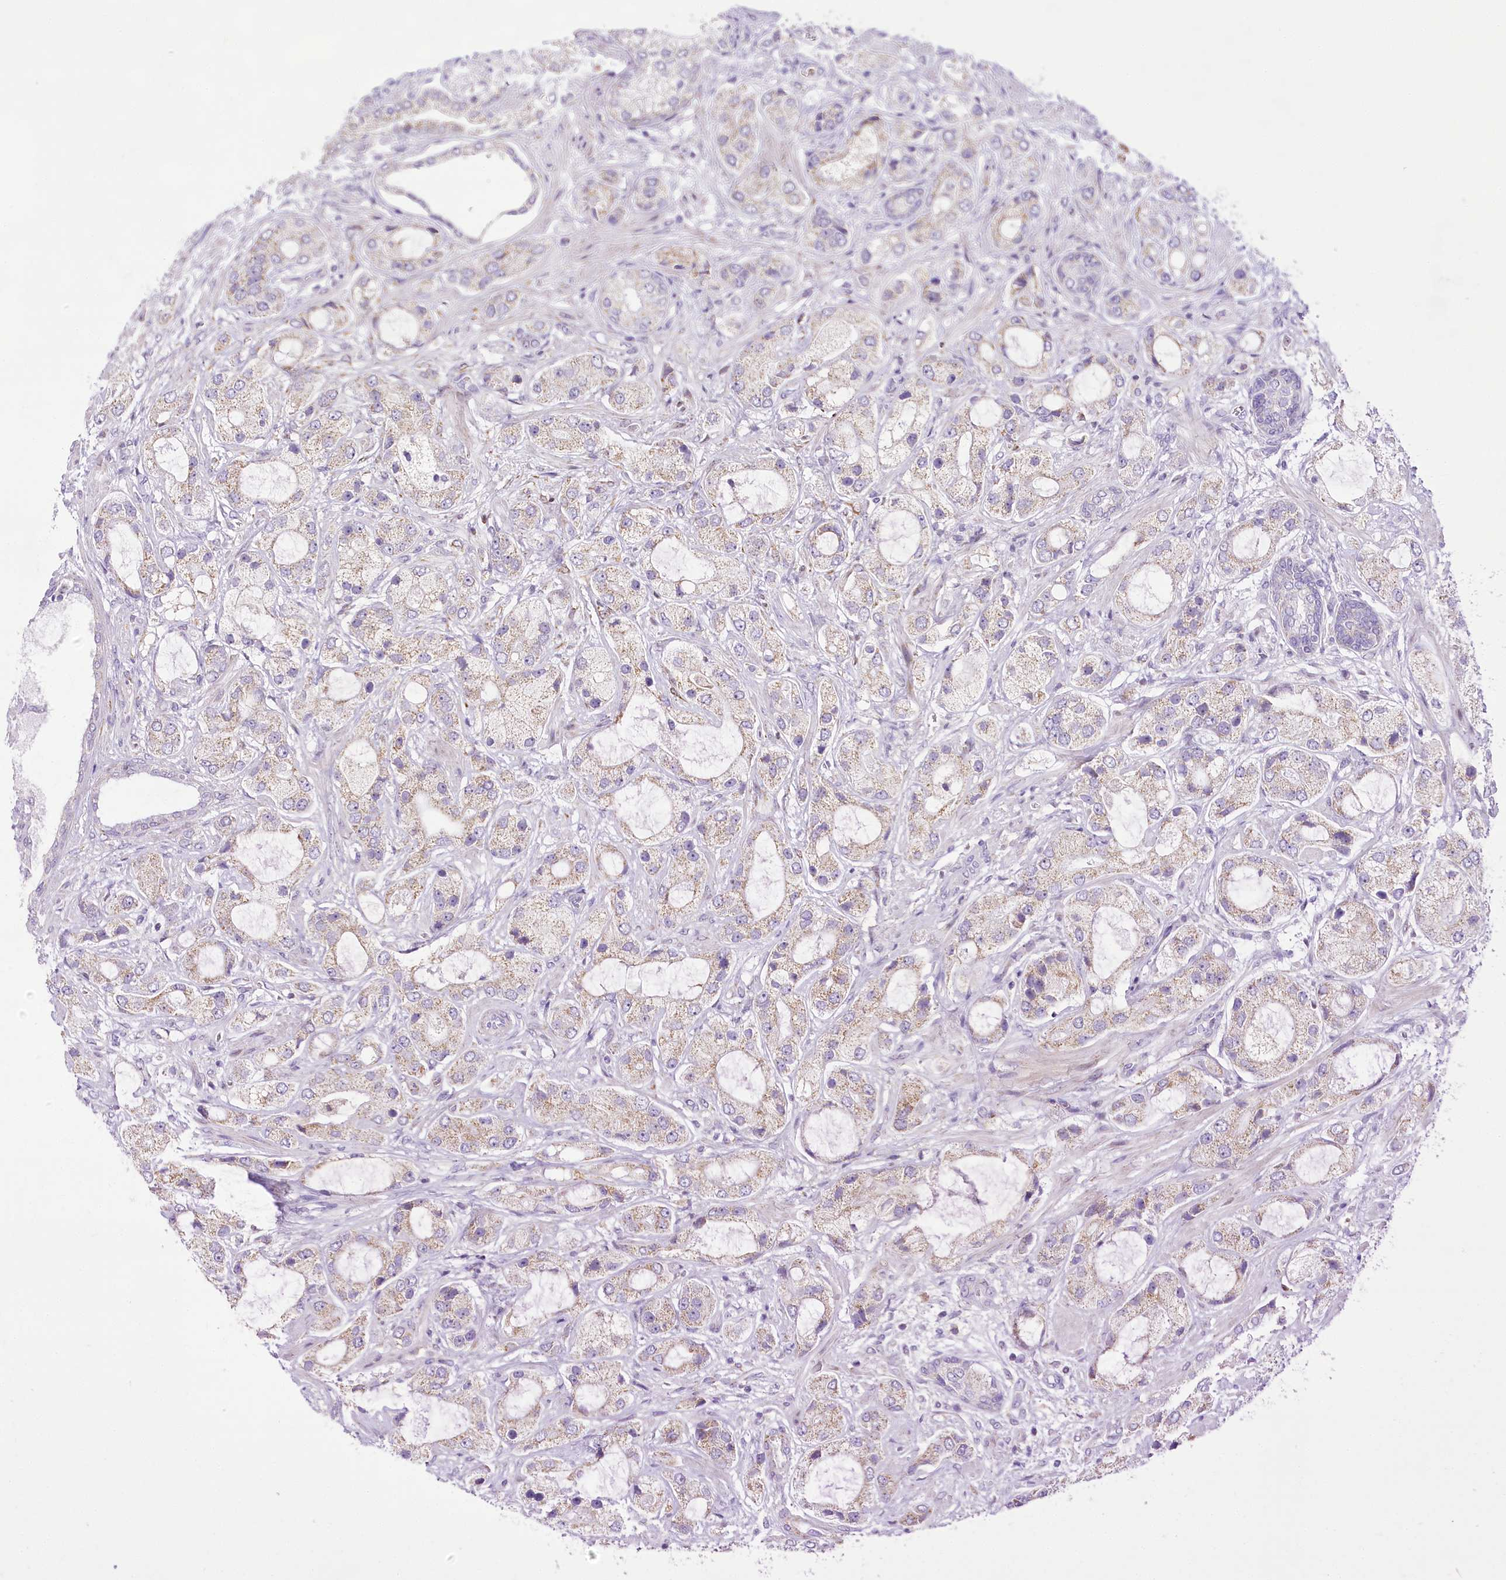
{"staining": {"intensity": "weak", "quantity": "<25%", "location": "cytoplasmic/membranous"}, "tissue": "prostate cancer", "cell_type": "Tumor cells", "image_type": "cancer", "snomed": [{"axis": "morphology", "description": "Normal tissue, NOS"}, {"axis": "morphology", "description": "Adenocarcinoma, High grade"}, {"axis": "topography", "description": "Prostate"}, {"axis": "topography", "description": "Peripheral nerve tissue"}], "caption": "This is an immunohistochemistry micrograph of human prostate cancer (adenocarcinoma (high-grade)). There is no positivity in tumor cells.", "gene": "CCDC30", "patient": {"sex": "male", "age": 59}}